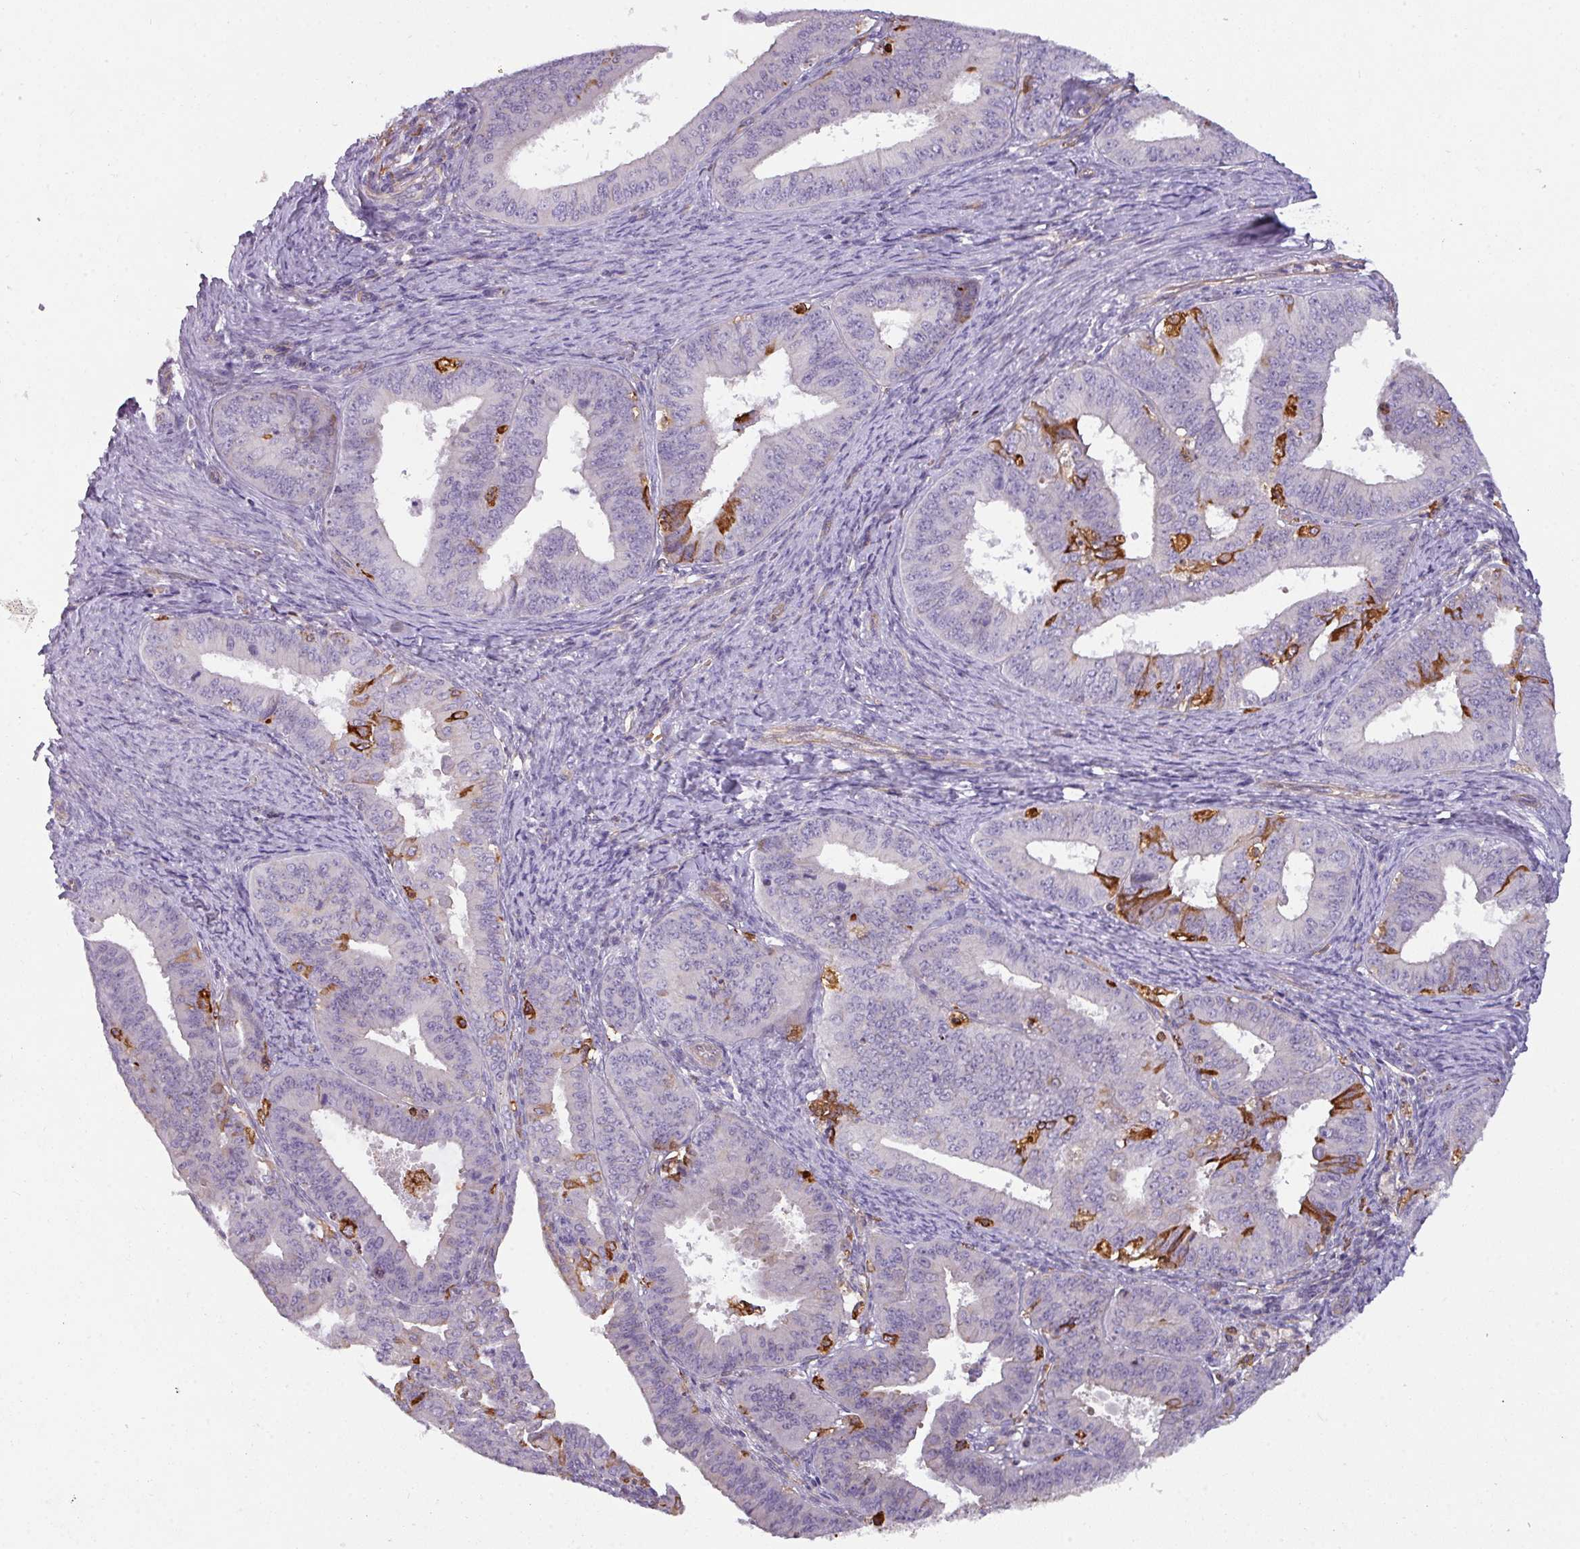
{"staining": {"intensity": "strong", "quantity": "<25%", "location": "cytoplasmic/membranous"}, "tissue": "endometrial cancer", "cell_type": "Tumor cells", "image_type": "cancer", "snomed": [{"axis": "morphology", "description": "Adenocarcinoma, NOS"}, {"axis": "topography", "description": "Endometrium"}], "caption": "This micrograph shows IHC staining of human adenocarcinoma (endometrial), with medium strong cytoplasmic/membranous staining in approximately <25% of tumor cells.", "gene": "BUD23", "patient": {"sex": "female", "age": 73}}